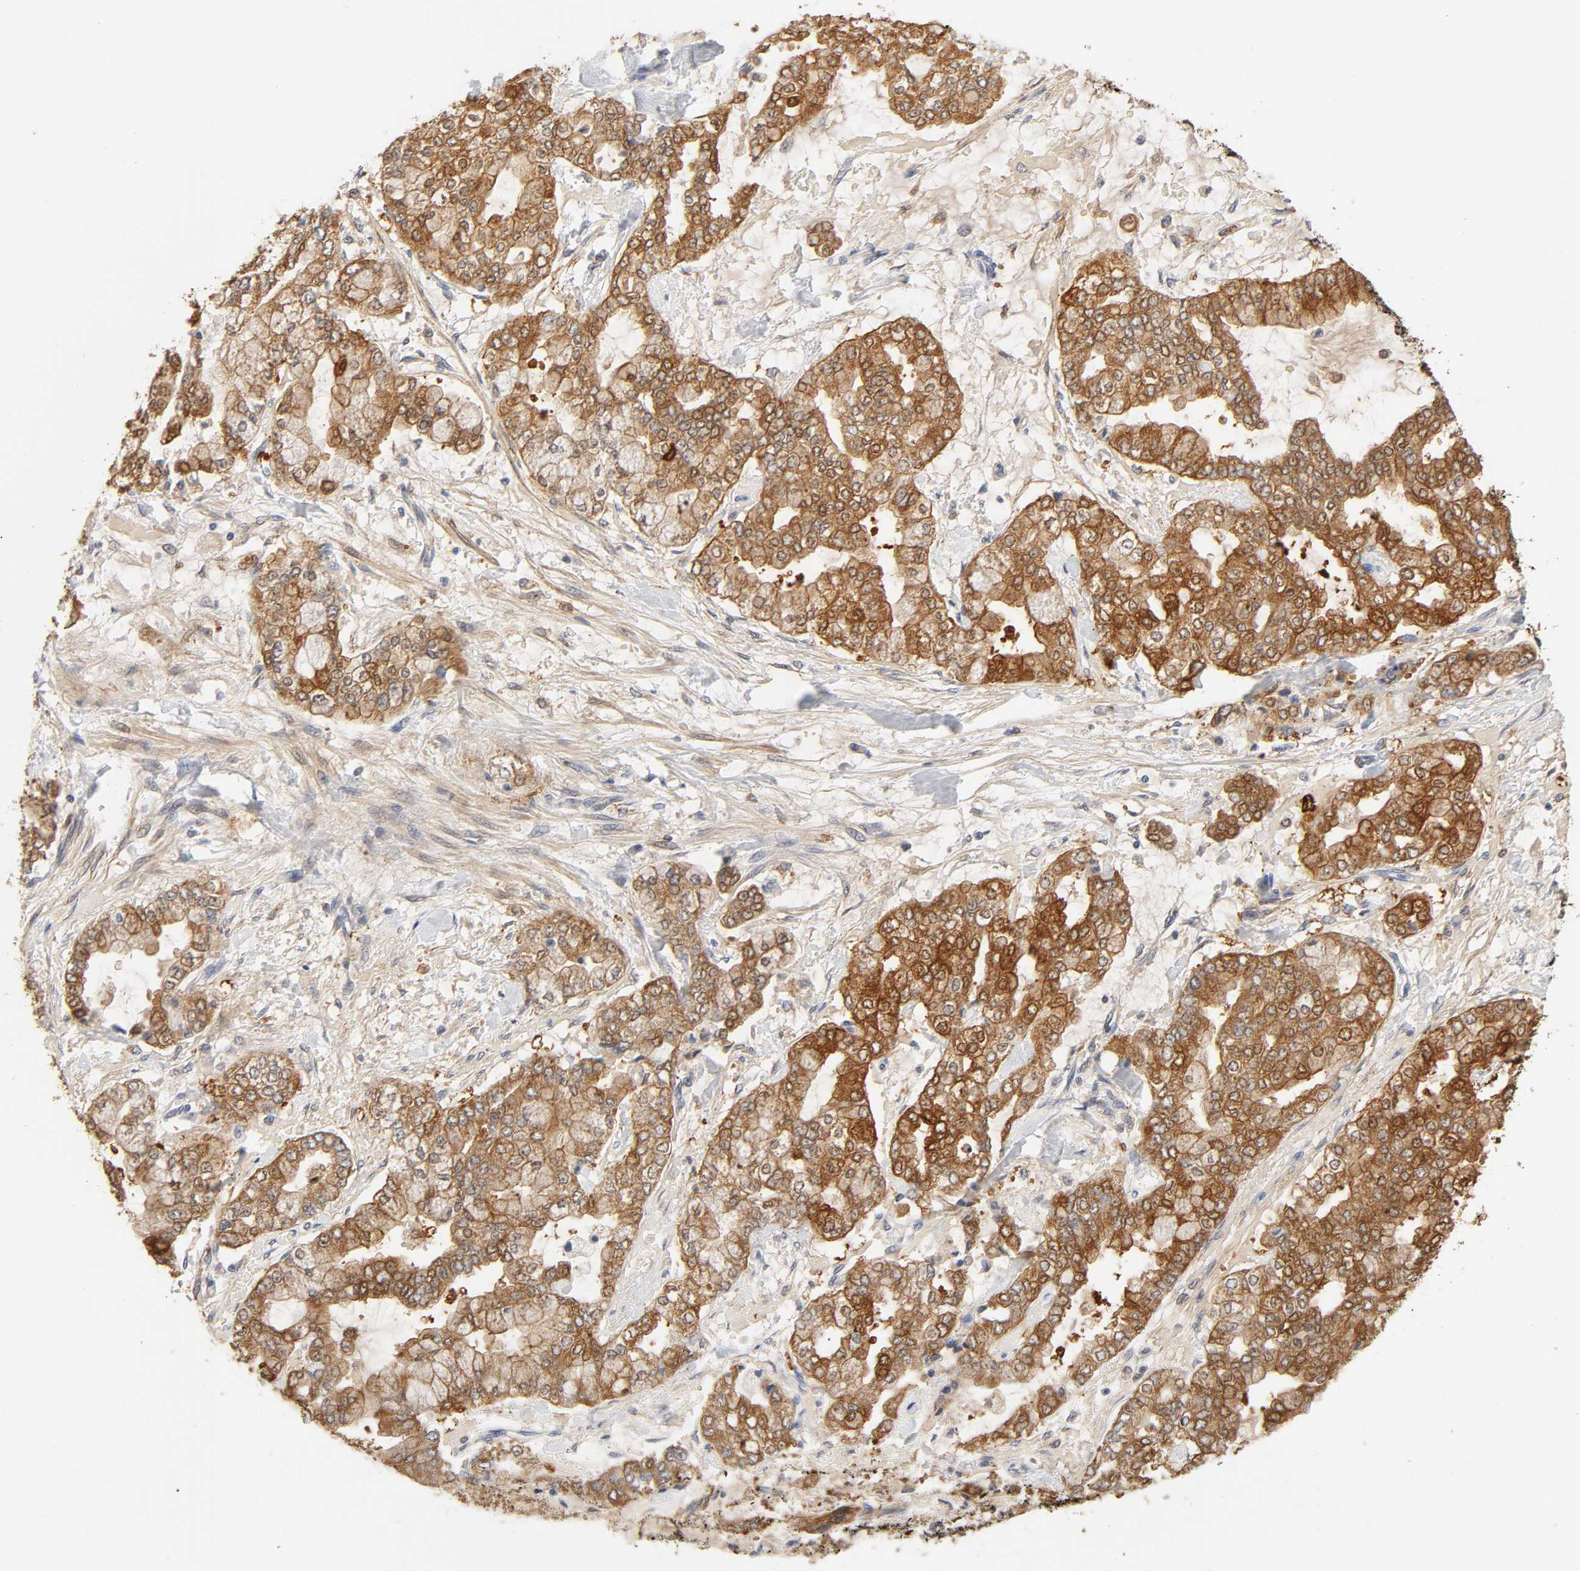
{"staining": {"intensity": "strong", "quantity": ">75%", "location": "cytoplasmic/membranous,nuclear"}, "tissue": "stomach cancer", "cell_type": "Tumor cells", "image_type": "cancer", "snomed": [{"axis": "morphology", "description": "Normal tissue, NOS"}, {"axis": "morphology", "description": "Adenocarcinoma, NOS"}, {"axis": "topography", "description": "Stomach, upper"}, {"axis": "topography", "description": "Stomach"}], "caption": "A photomicrograph showing strong cytoplasmic/membranous and nuclear positivity in approximately >75% of tumor cells in stomach cancer, as visualized by brown immunohistochemical staining.", "gene": "ISG15", "patient": {"sex": "male", "age": 76}}